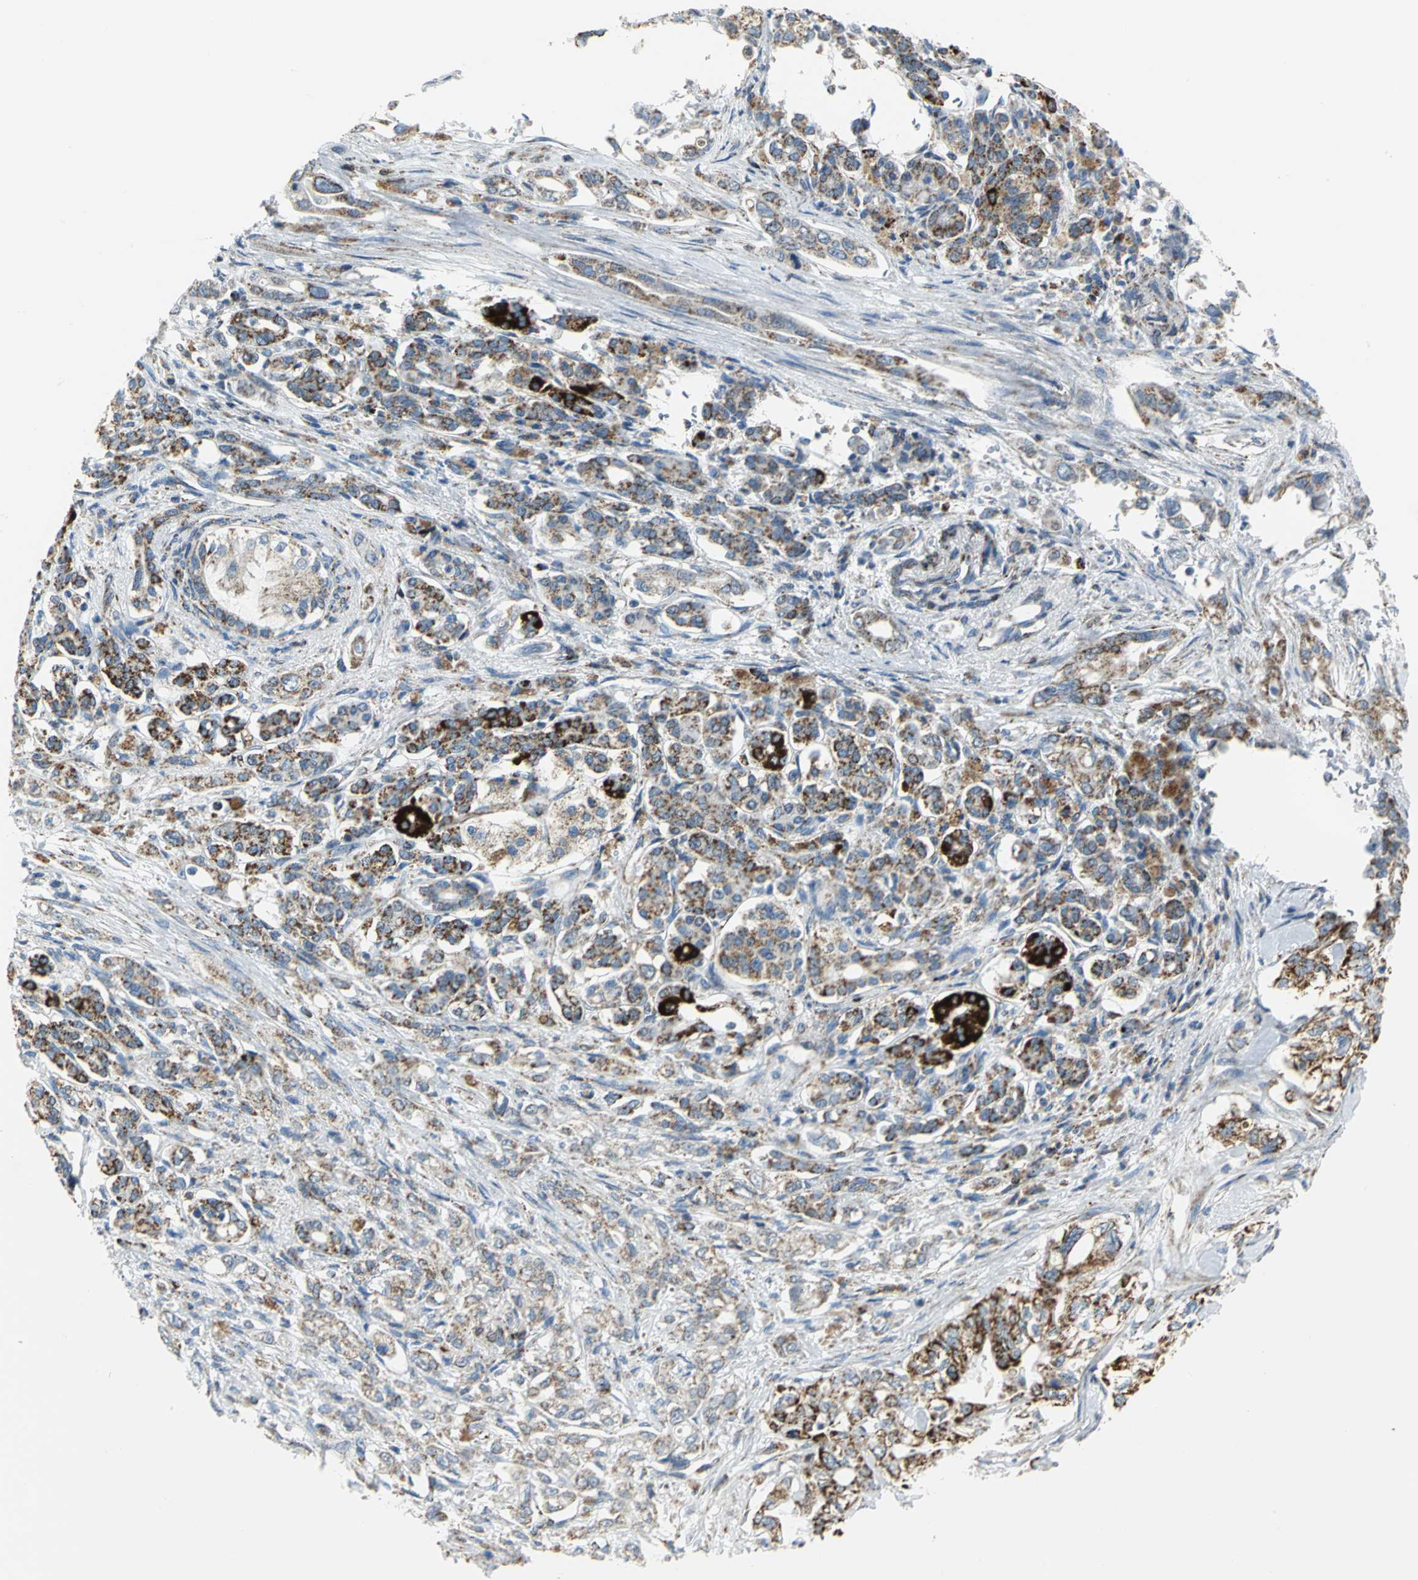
{"staining": {"intensity": "moderate", "quantity": ">75%", "location": "cytoplasmic/membranous"}, "tissue": "pancreatic cancer", "cell_type": "Tumor cells", "image_type": "cancer", "snomed": [{"axis": "morphology", "description": "Normal tissue, NOS"}, {"axis": "topography", "description": "Pancreas"}], "caption": "A brown stain shows moderate cytoplasmic/membranous expression of a protein in human pancreatic cancer tumor cells.", "gene": "NTRK1", "patient": {"sex": "male", "age": 42}}